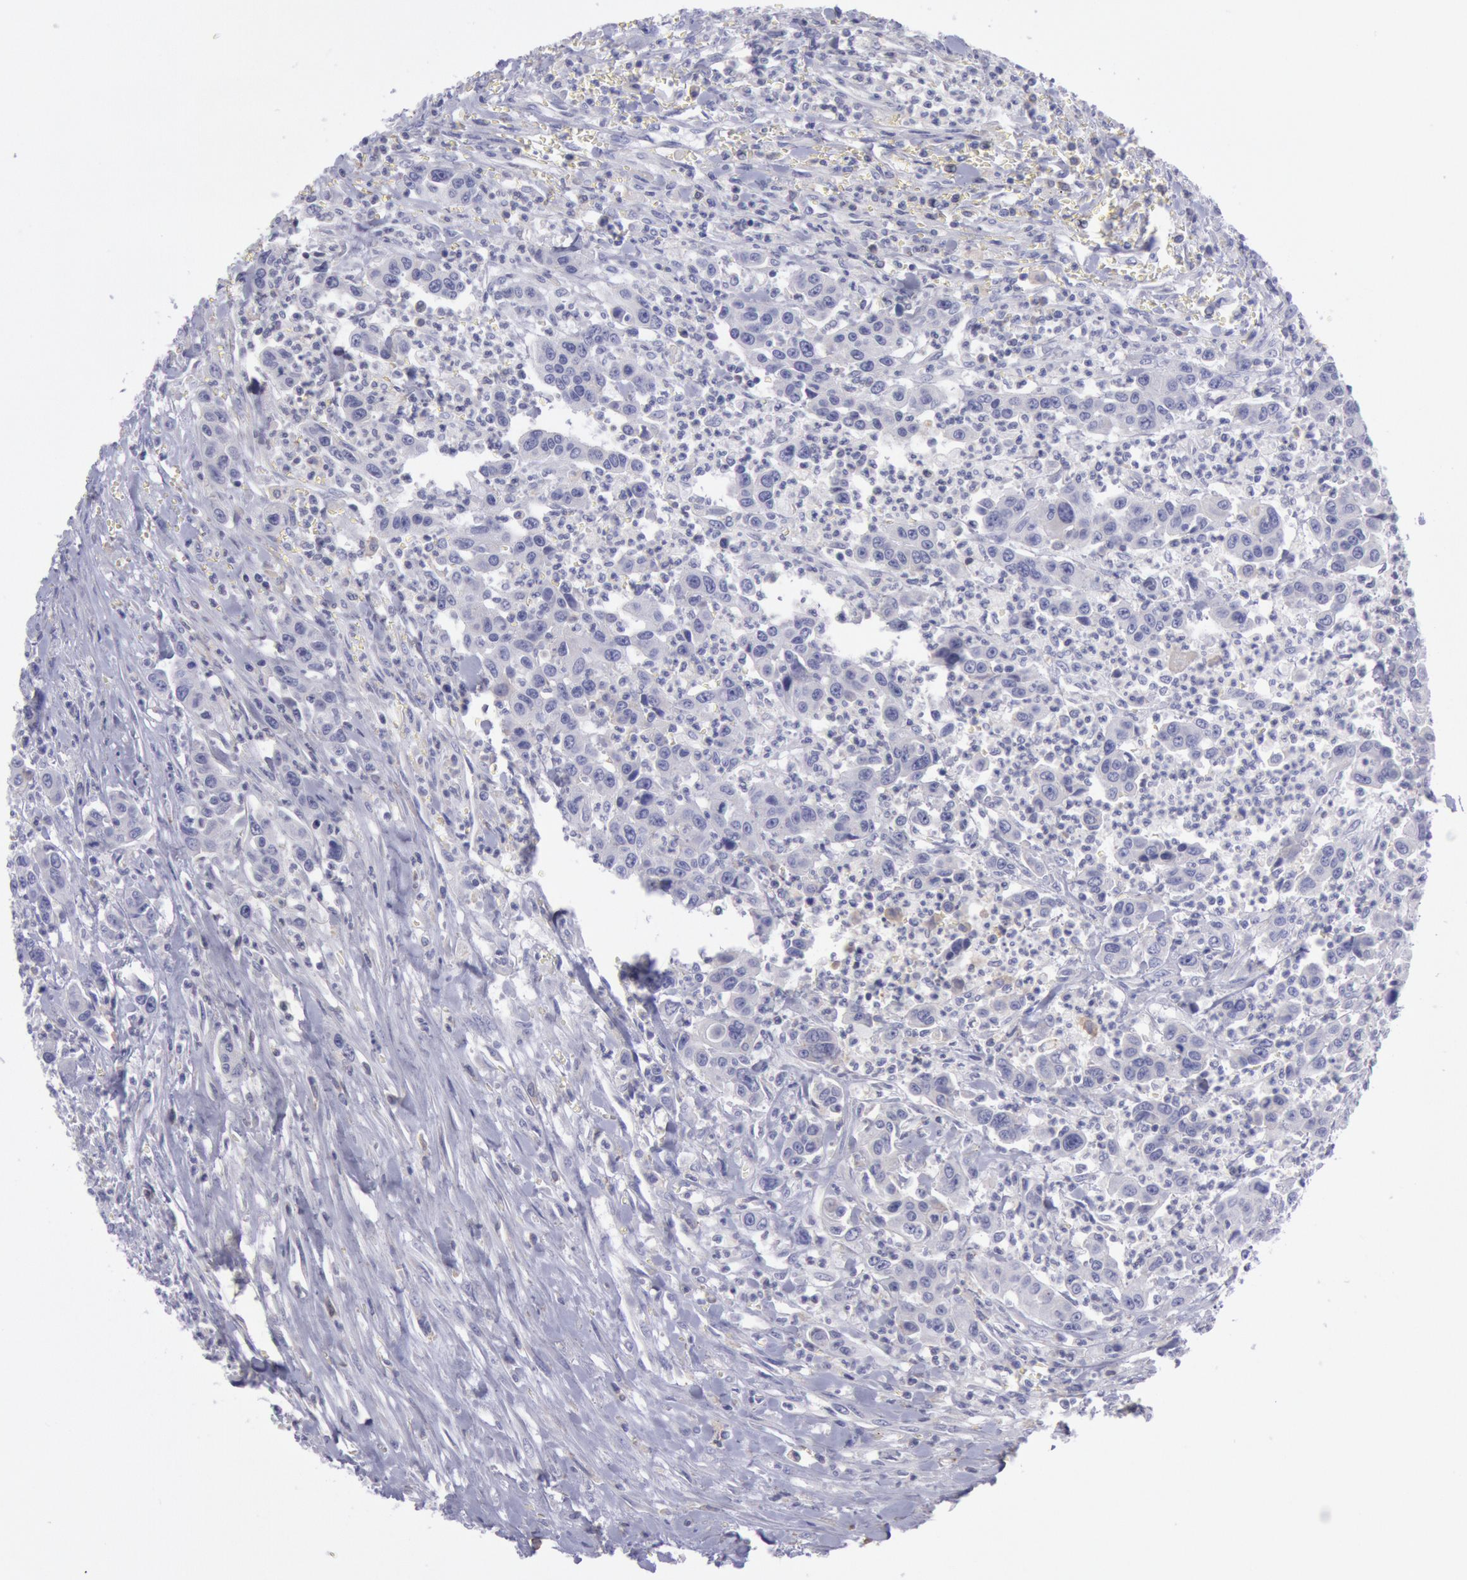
{"staining": {"intensity": "negative", "quantity": "none", "location": "none"}, "tissue": "urothelial cancer", "cell_type": "Tumor cells", "image_type": "cancer", "snomed": [{"axis": "morphology", "description": "Urothelial carcinoma, High grade"}, {"axis": "topography", "description": "Urinary bladder"}], "caption": "The micrograph reveals no significant positivity in tumor cells of urothelial carcinoma (high-grade).", "gene": "MYH7", "patient": {"sex": "male", "age": 86}}